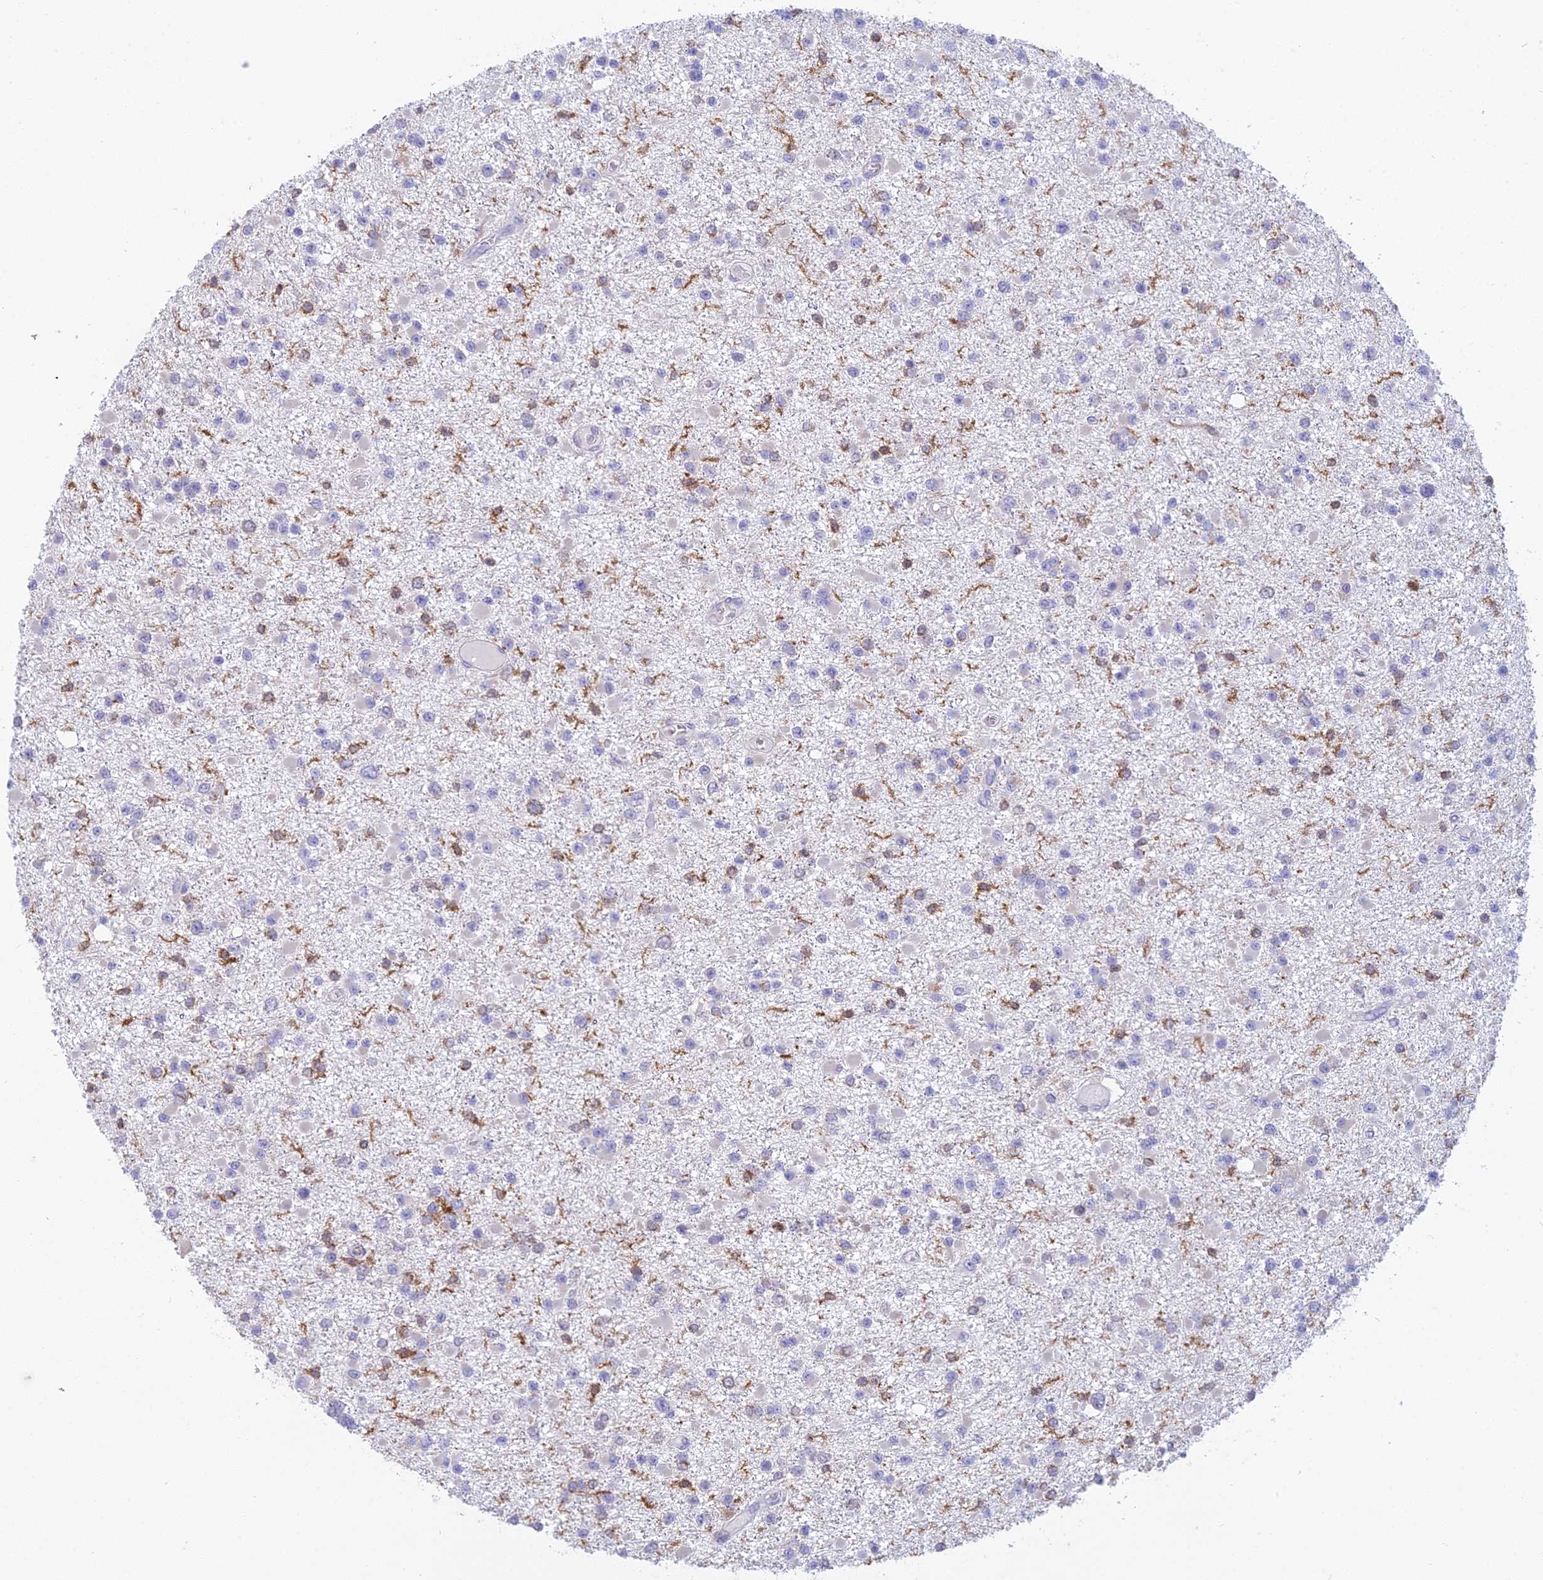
{"staining": {"intensity": "weak", "quantity": "<25%", "location": "cytoplasmic/membranous"}, "tissue": "glioma", "cell_type": "Tumor cells", "image_type": "cancer", "snomed": [{"axis": "morphology", "description": "Glioma, malignant, Low grade"}, {"axis": "topography", "description": "Brain"}], "caption": "This is an IHC photomicrograph of glioma. There is no positivity in tumor cells.", "gene": "UBE2G1", "patient": {"sex": "female", "age": 22}}